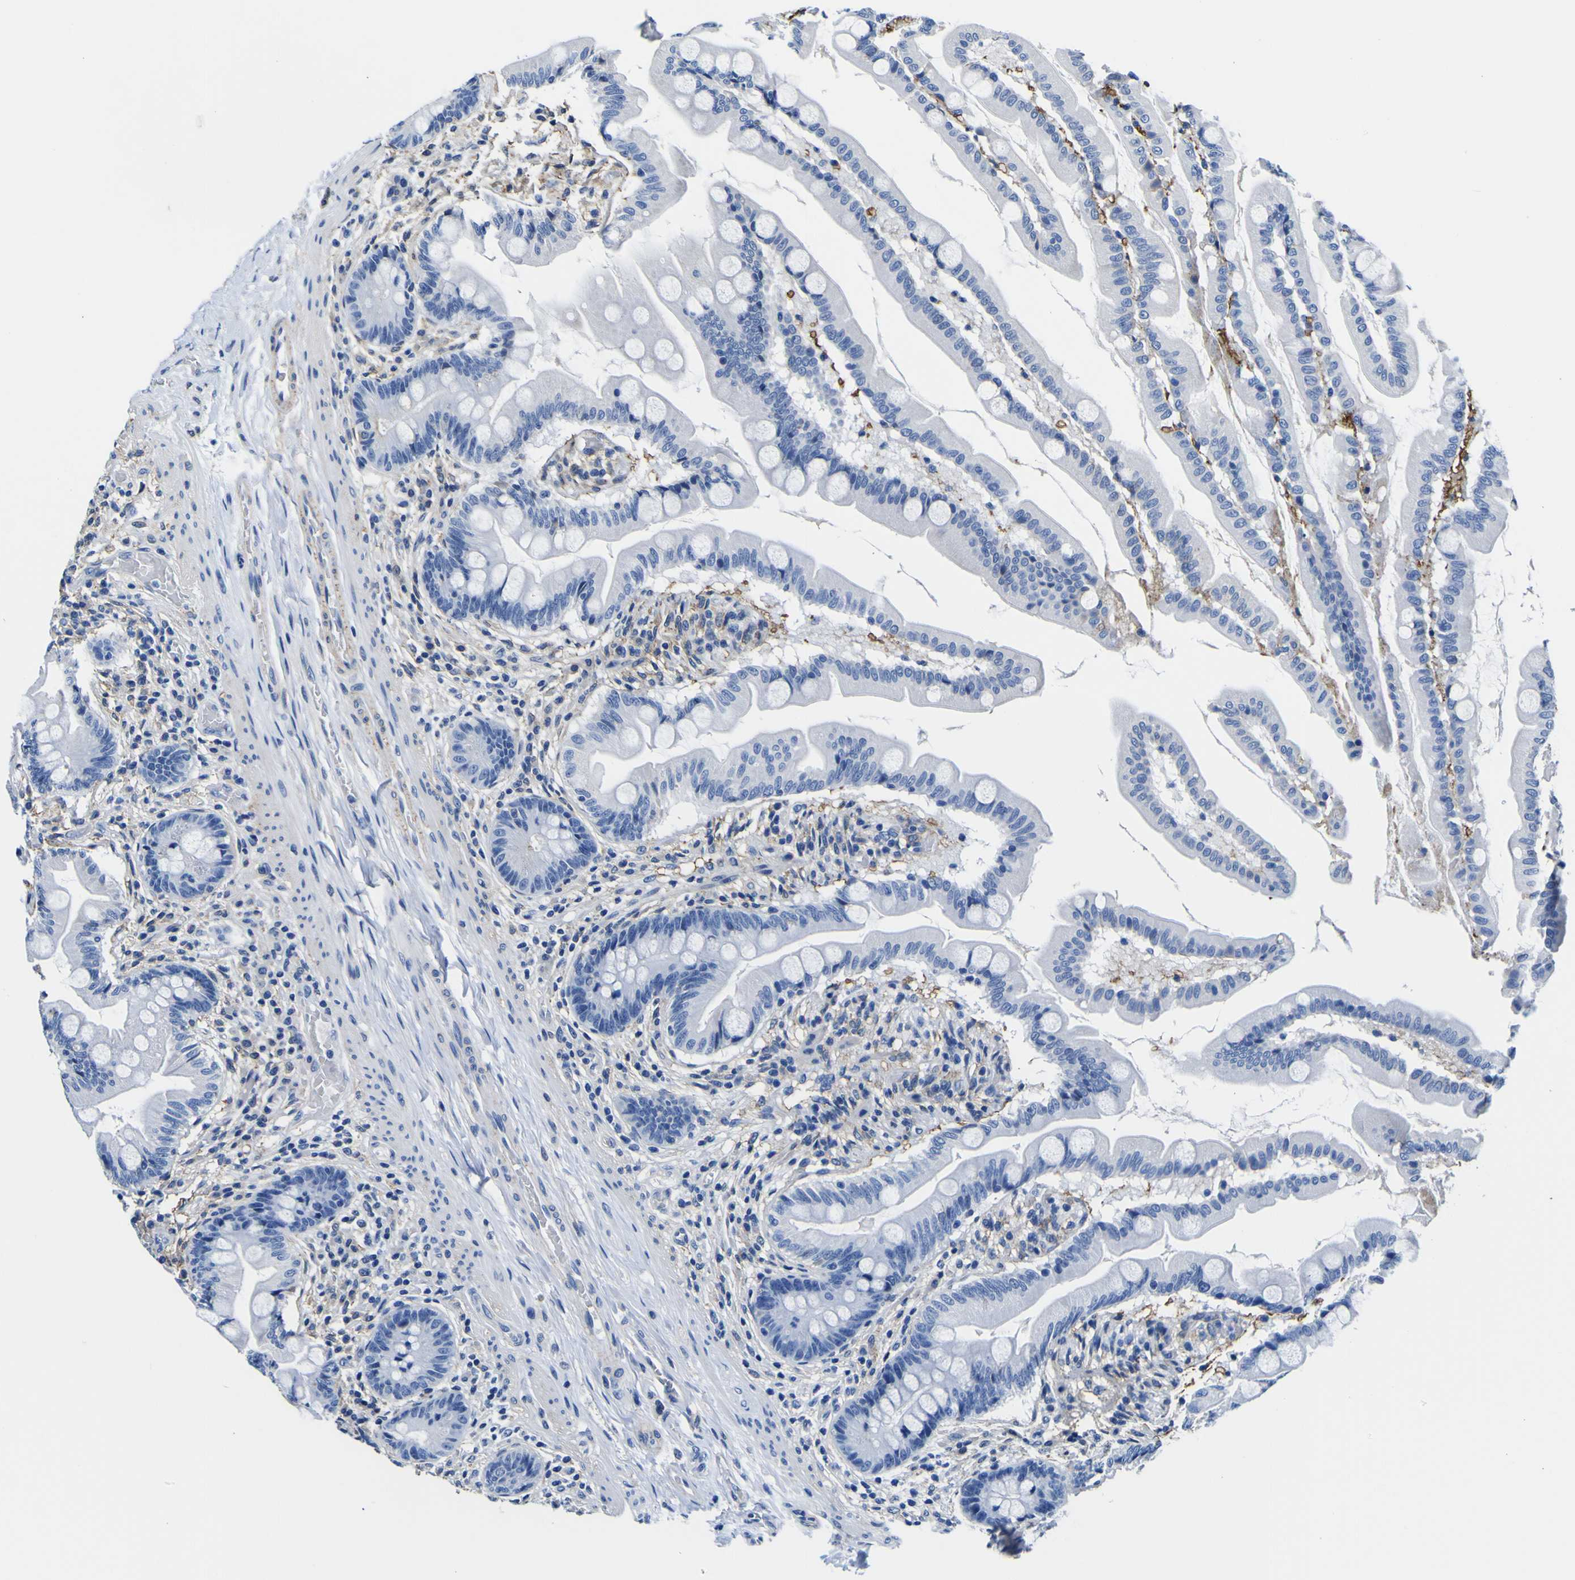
{"staining": {"intensity": "negative", "quantity": "none", "location": "none"}, "tissue": "small intestine", "cell_type": "Glandular cells", "image_type": "normal", "snomed": [{"axis": "morphology", "description": "Normal tissue, NOS"}, {"axis": "topography", "description": "Small intestine"}], "caption": "Small intestine was stained to show a protein in brown. There is no significant staining in glandular cells. (Immunohistochemistry, brightfield microscopy, high magnification).", "gene": "PXDN", "patient": {"sex": "female", "age": 56}}